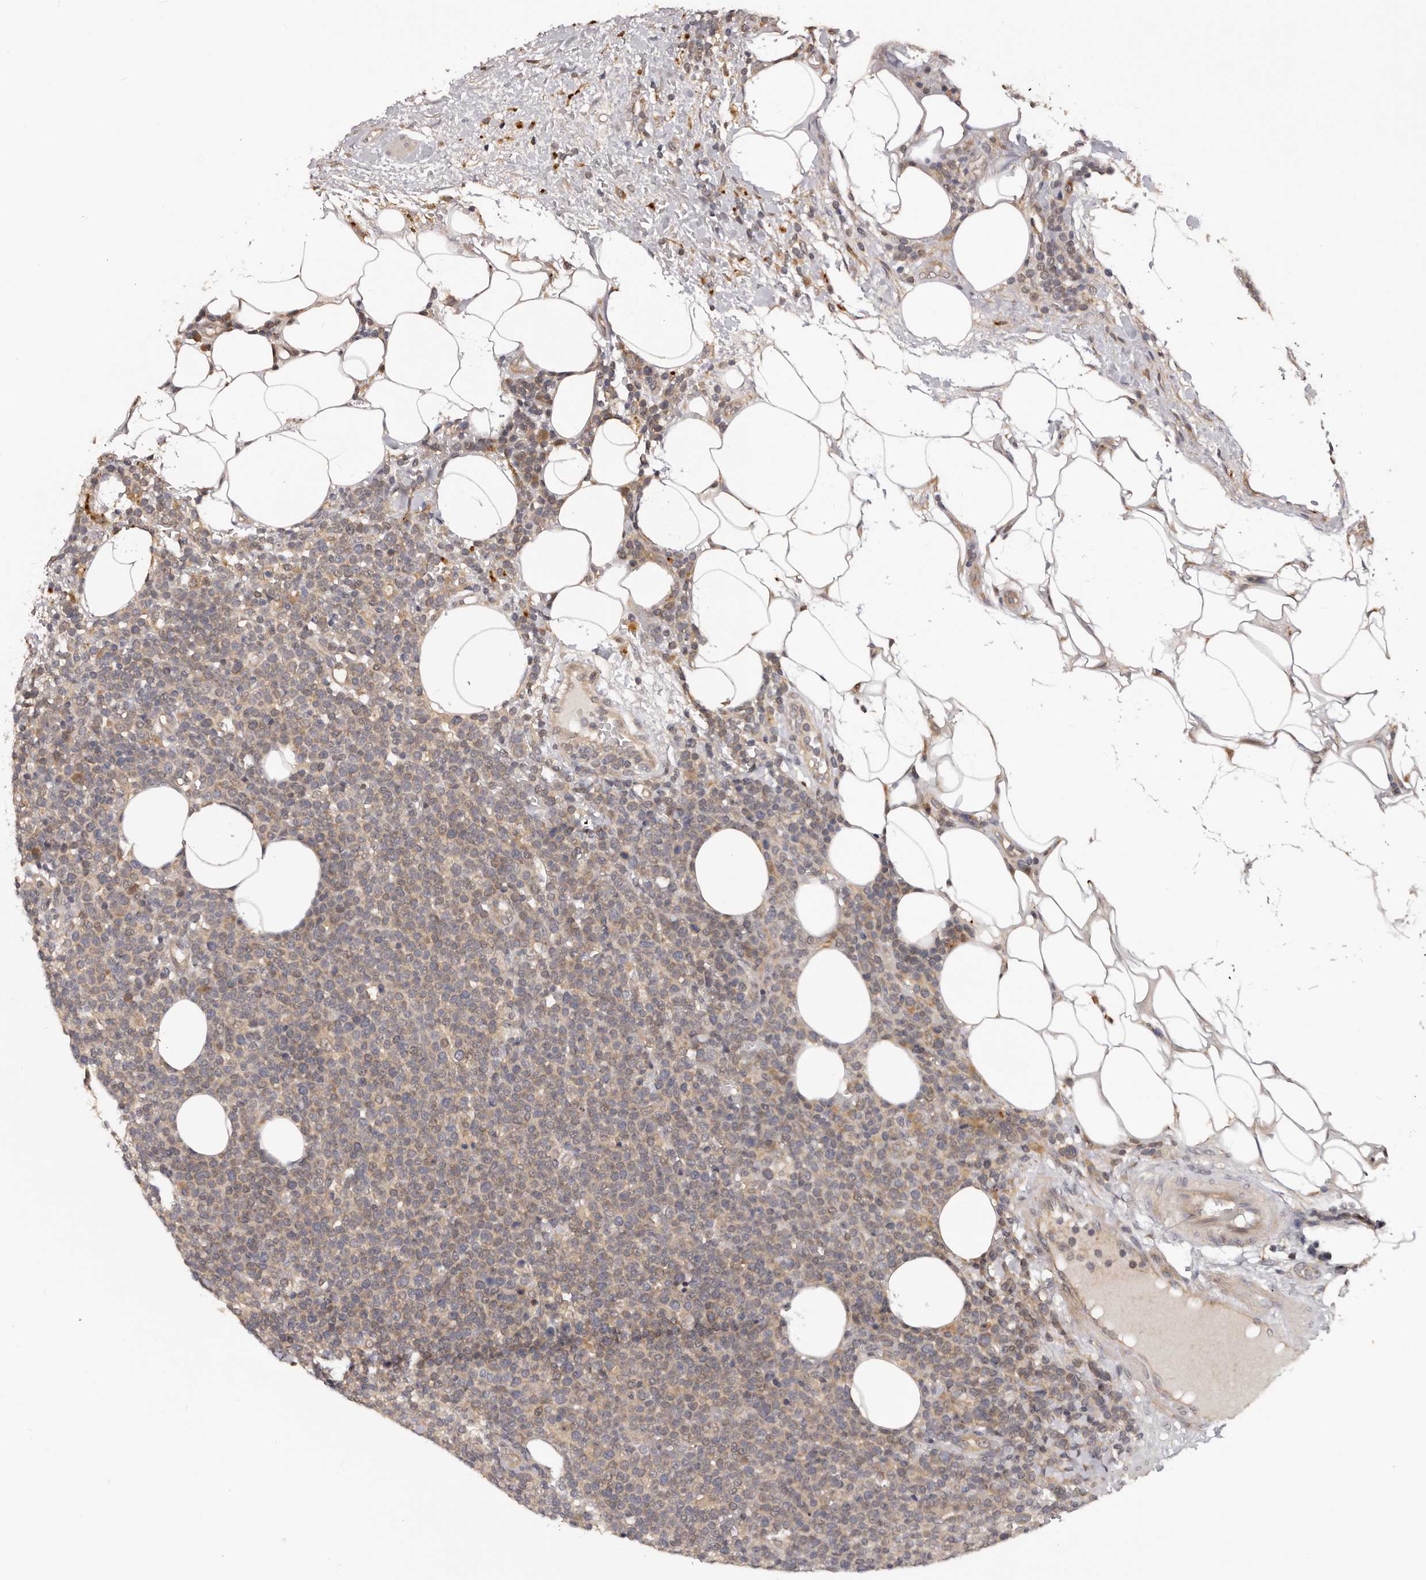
{"staining": {"intensity": "weak", "quantity": "25%-75%", "location": "cytoplasmic/membranous"}, "tissue": "lymphoma", "cell_type": "Tumor cells", "image_type": "cancer", "snomed": [{"axis": "morphology", "description": "Malignant lymphoma, non-Hodgkin's type, High grade"}, {"axis": "topography", "description": "Lymph node"}], "caption": "Immunohistochemistry staining of high-grade malignant lymphoma, non-Hodgkin's type, which demonstrates low levels of weak cytoplasmic/membranous expression in approximately 25%-75% of tumor cells indicating weak cytoplasmic/membranous protein expression. The staining was performed using DAB (3,3'-diaminobenzidine) (brown) for protein detection and nuclei were counterstained in hematoxylin (blue).", "gene": "MDP1", "patient": {"sex": "male", "age": 61}}